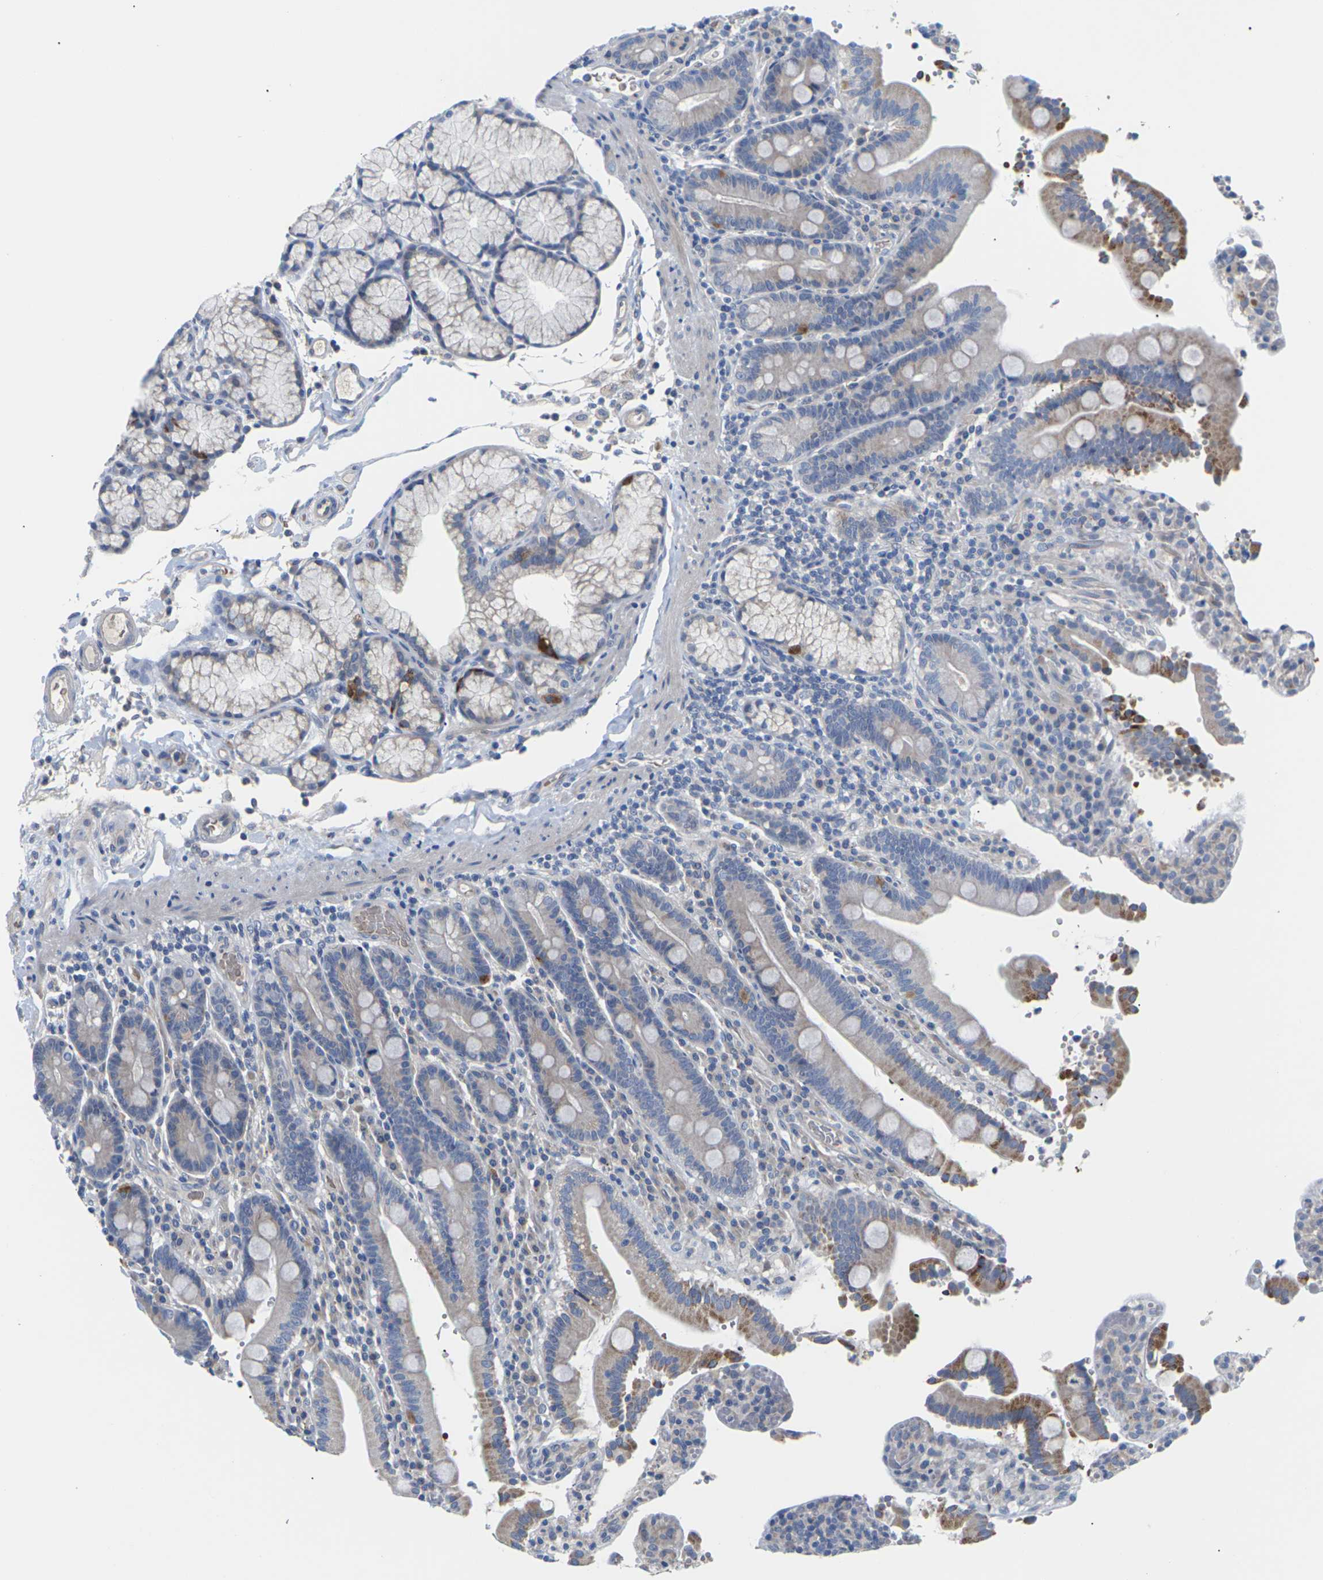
{"staining": {"intensity": "strong", "quantity": "<25%", "location": "cytoplasmic/membranous"}, "tissue": "duodenum", "cell_type": "Glandular cells", "image_type": "normal", "snomed": [{"axis": "morphology", "description": "Normal tissue, NOS"}, {"axis": "topography", "description": "Small intestine, NOS"}], "caption": "Immunohistochemistry (IHC) of unremarkable human duodenum displays medium levels of strong cytoplasmic/membranous staining in approximately <25% of glandular cells.", "gene": "TMCO4", "patient": {"sex": "female", "age": 71}}